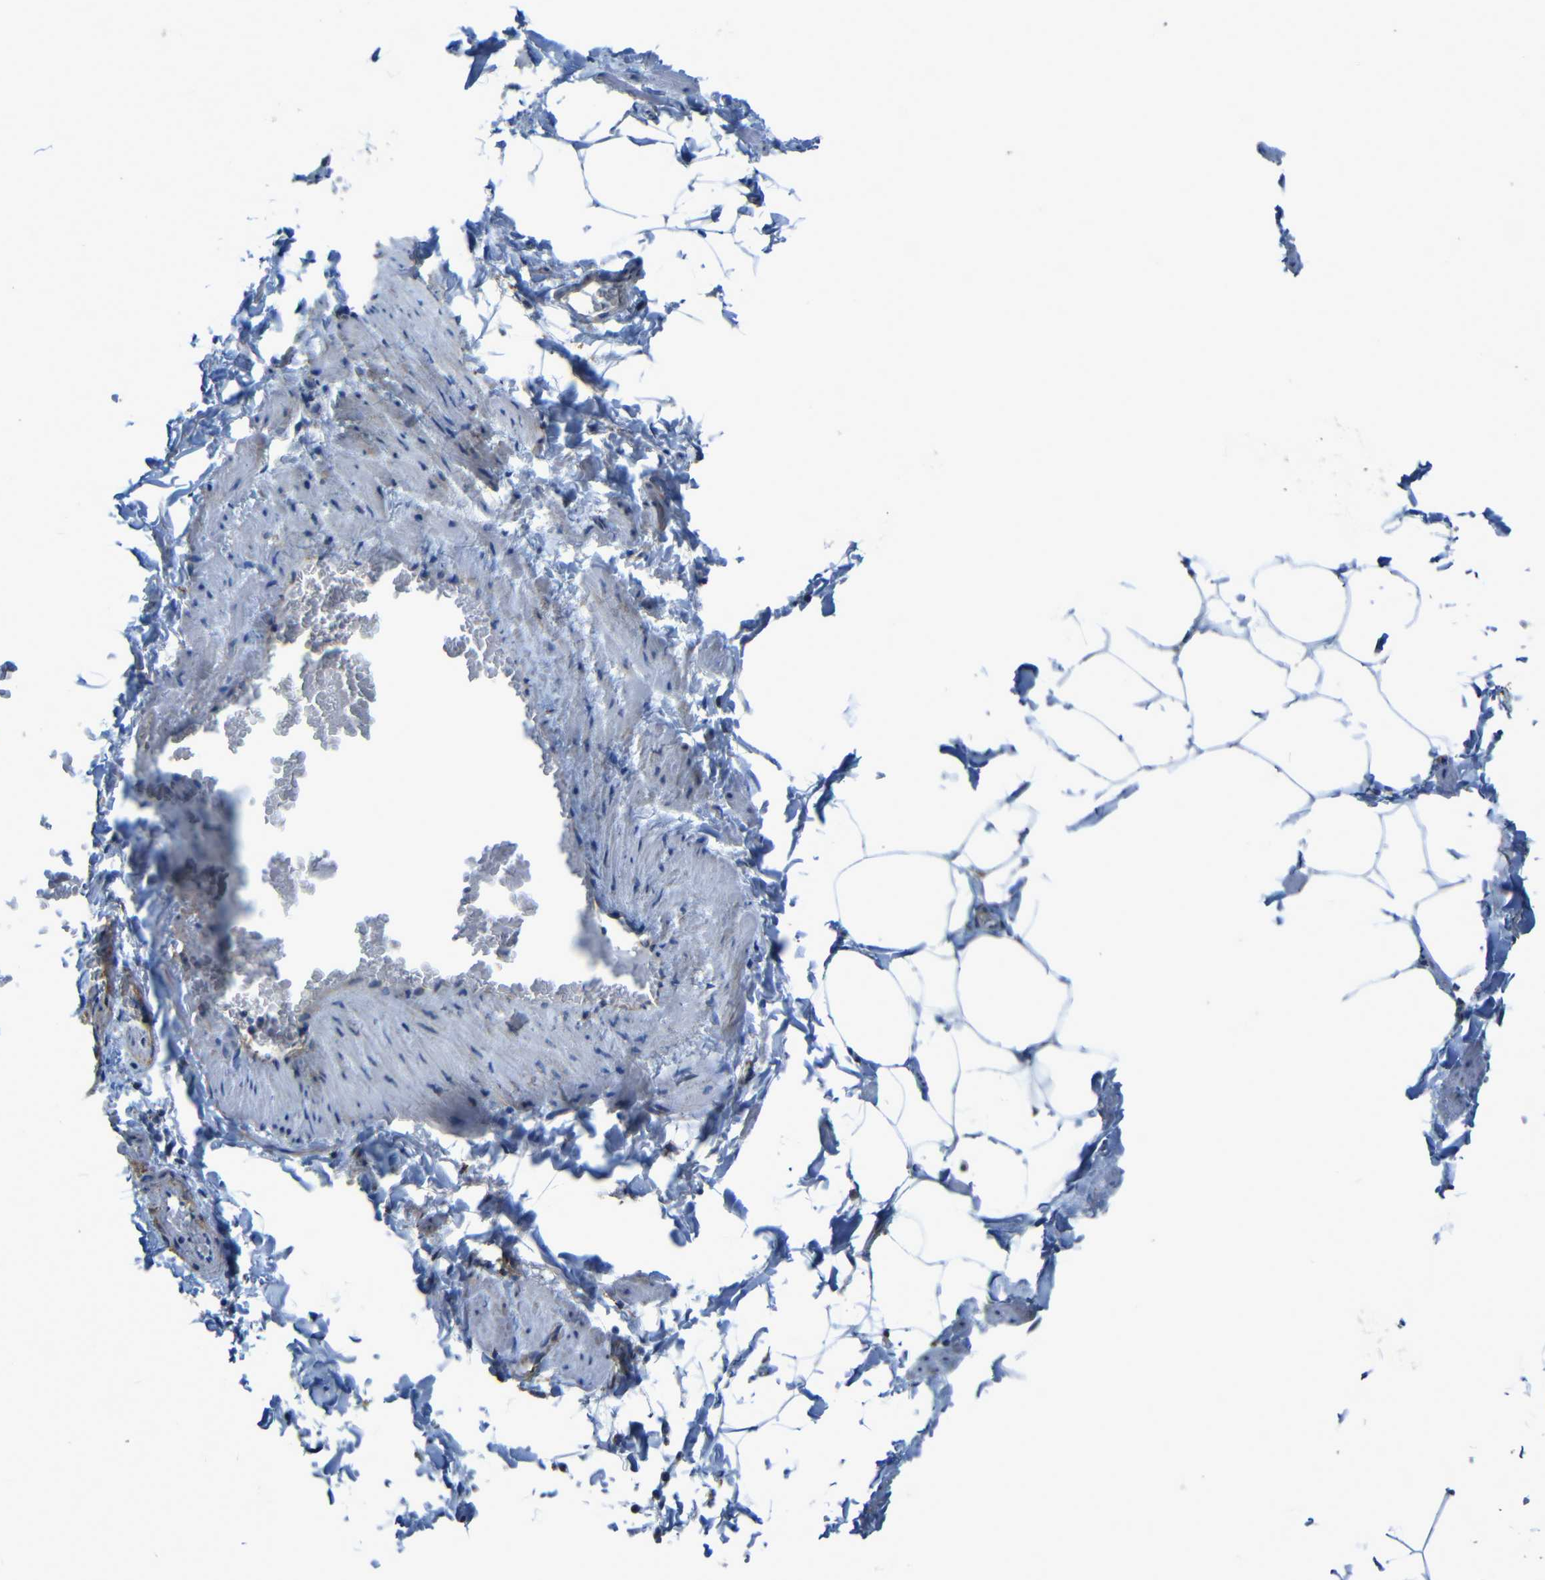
{"staining": {"intensity": "negative", "quantity": "none", "location": "none"}, "tissue": "adipose tissue", "cell_type": "Adipocytes", "image_type": "normal", "snomed": [{"axis": "morphology", "description": "Normal tissue, NOS"}, {"axis": "topography", "description": "Vascular tissue"}], "caption": "This is a photomicrograph of immunohistochemistry (IHC) staining of unremarkable adipose tissue, which shows no staining in adipocytes.", "gene": "INTS6L", "patient": {"sex": "male", "age": 41}}